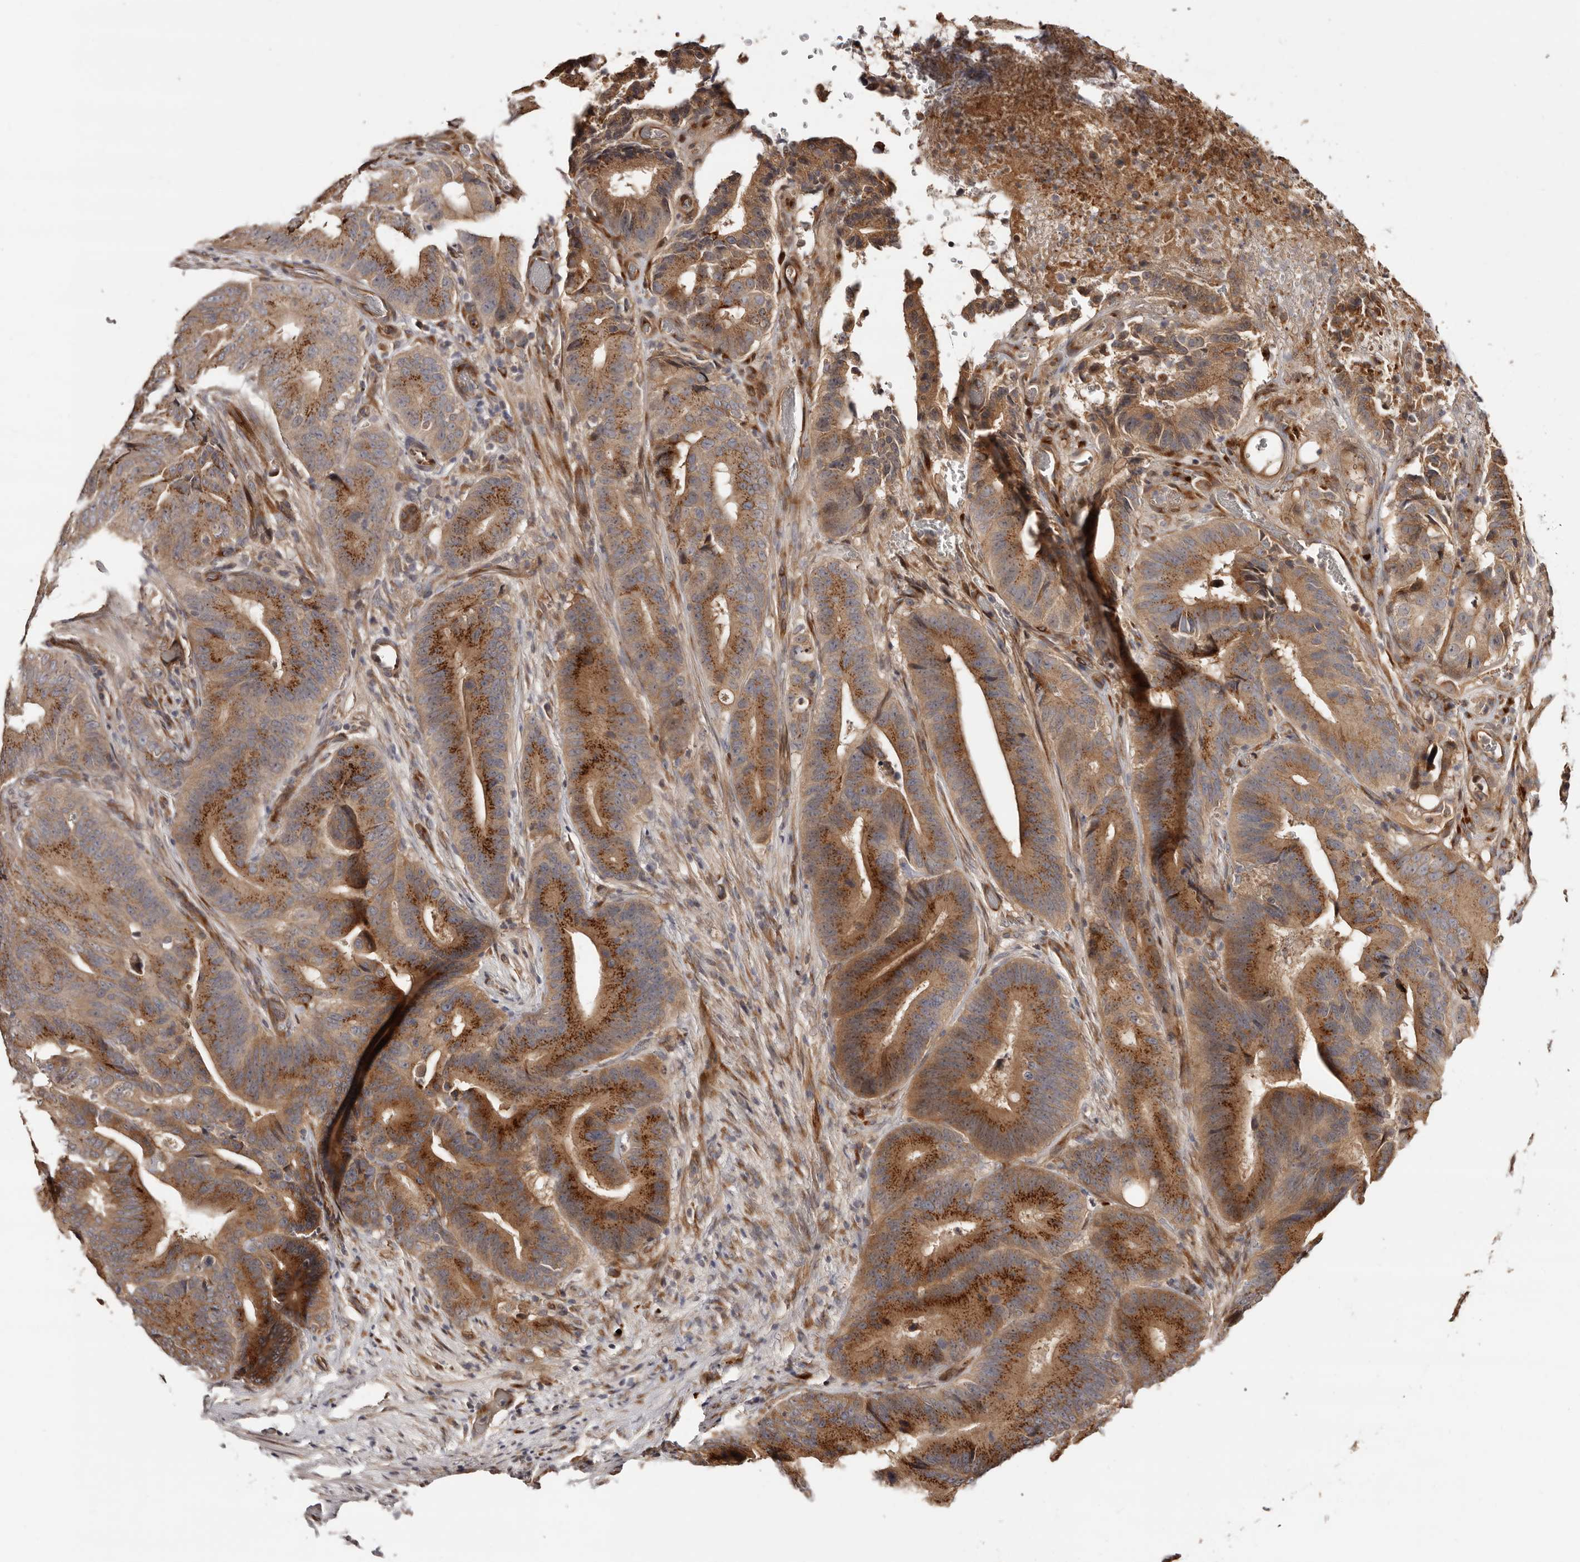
{"staining": {"intensity": "strong", "quantity": ">75%", "location": "cytoplasmic/membranous"}, "tissue": "colorectal cancer", "cell_type": "Tumor cells", "image_type": "cancer", "snomed": [{"axis": "morphology", "description": "Adenocarcinoma, NOS"}, {"axis": "topography", "description": "Colon"}], "caption": "High-magnification brightfield microscopy of colorectal cancer (adenocarcinoma) stained with DAB (3,3'-diaminobenzidine) (brown) and counterstained with hematoxylin (blue). tumor cells exhibit strong cytoplasmic/membranous positivity is identified in approximately>75% of cells.", "gene": "DACT2", "patient": {"sex": "male", "age": 83}}